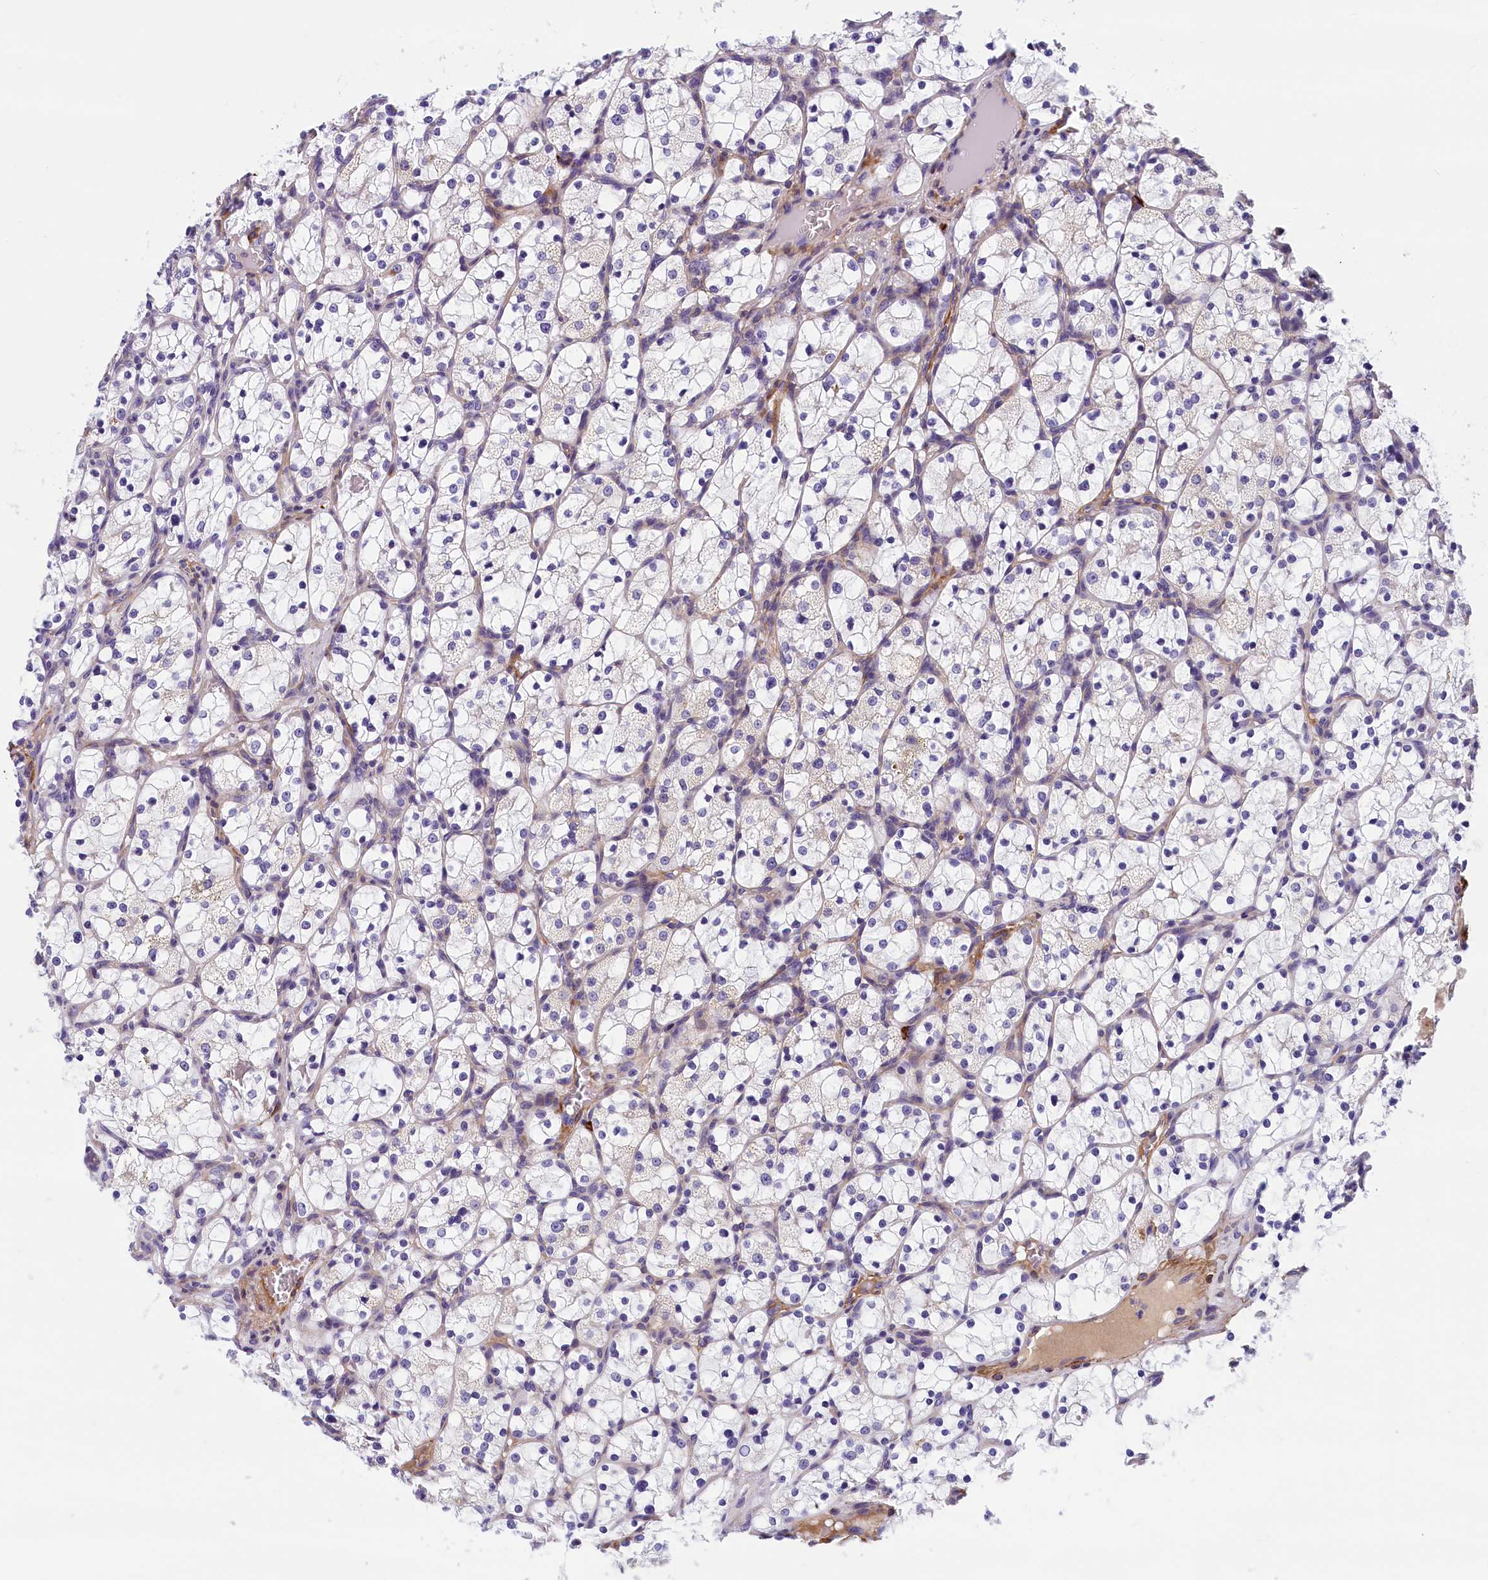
{"staining": {"intensity": "negative", "quantity": "none", "location": "none"}, "tissue": "renal cancer", "cell_type": "Tumor cells", "image_type": "cancer", "snomed": [{"axis": "morphology", "description": "Adenocarcinoma, NOS"}, {"axis": "topography", "description": "Kidney"}], "caption": "This is an immunohistochemistry histopathology image of adenocarcinoma (renal). There is no staining in tumor cells.", "gene": "BCL2L13", "patient": {"sex": "female", "age": 69}}